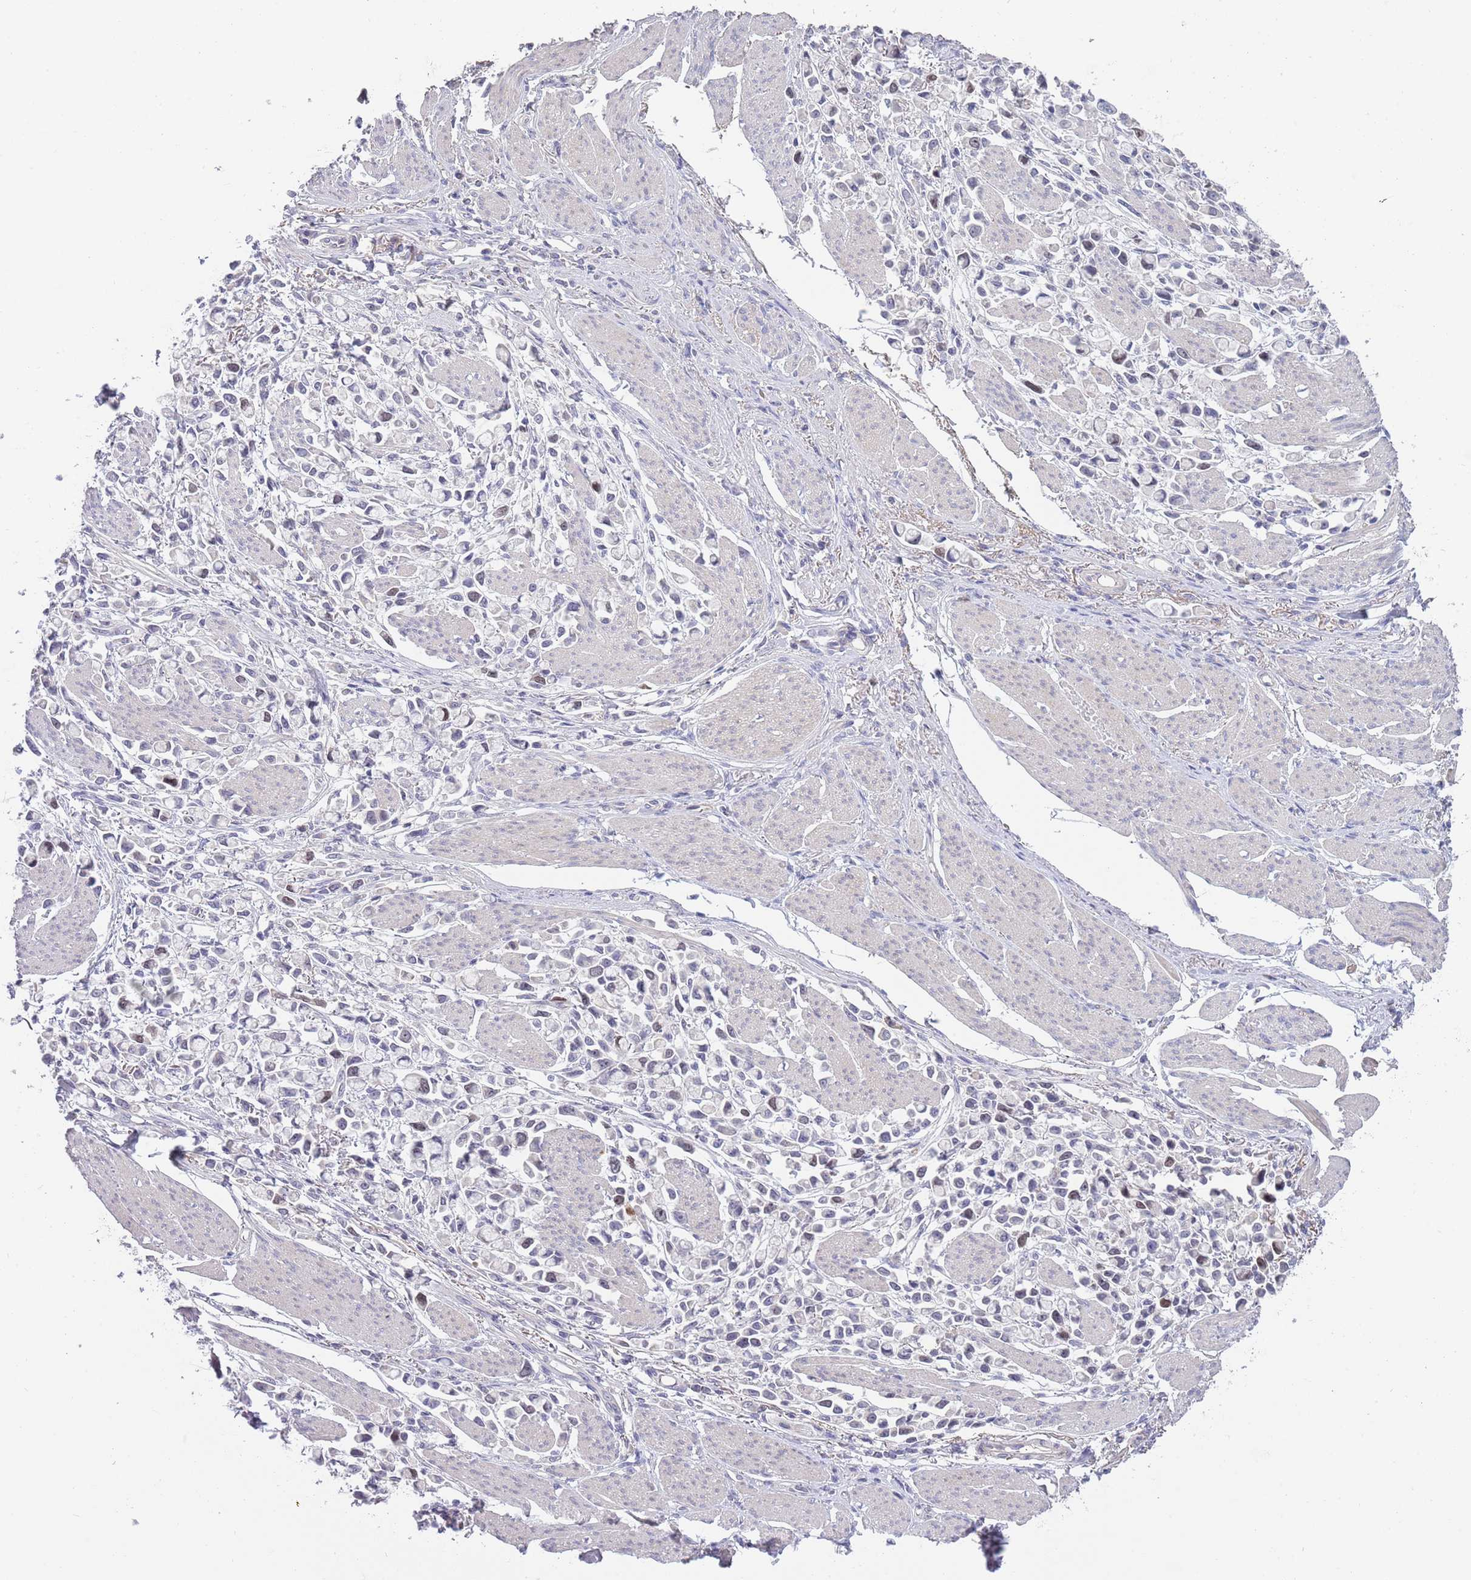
{"staining": {"intensity": "negative", "quantity": "none", "location": "none"}, "tissue": "stomach cancer", "cell_type": "Tumor cells", "image_type": "cancer", "snomed": [{"axis": "morphology", "description": "Adenocarcinoma, NOS"}, {"axis": "topography", "description": "Stomach"}], "caption": "An immunohistochemistry photomicrograph of adenocarcinoma (stomach) is shown. There is no staining in tumor cells of adenocarcinoma (stomach). (Stains: DAB (3,3'-diaminobenzidine) IHC with hematoxylin counter stain, Microscopy: brightfield microscopy at high magnification).", "gene": "PIMREG", "patient": {"sex": "female", "age": 81}}